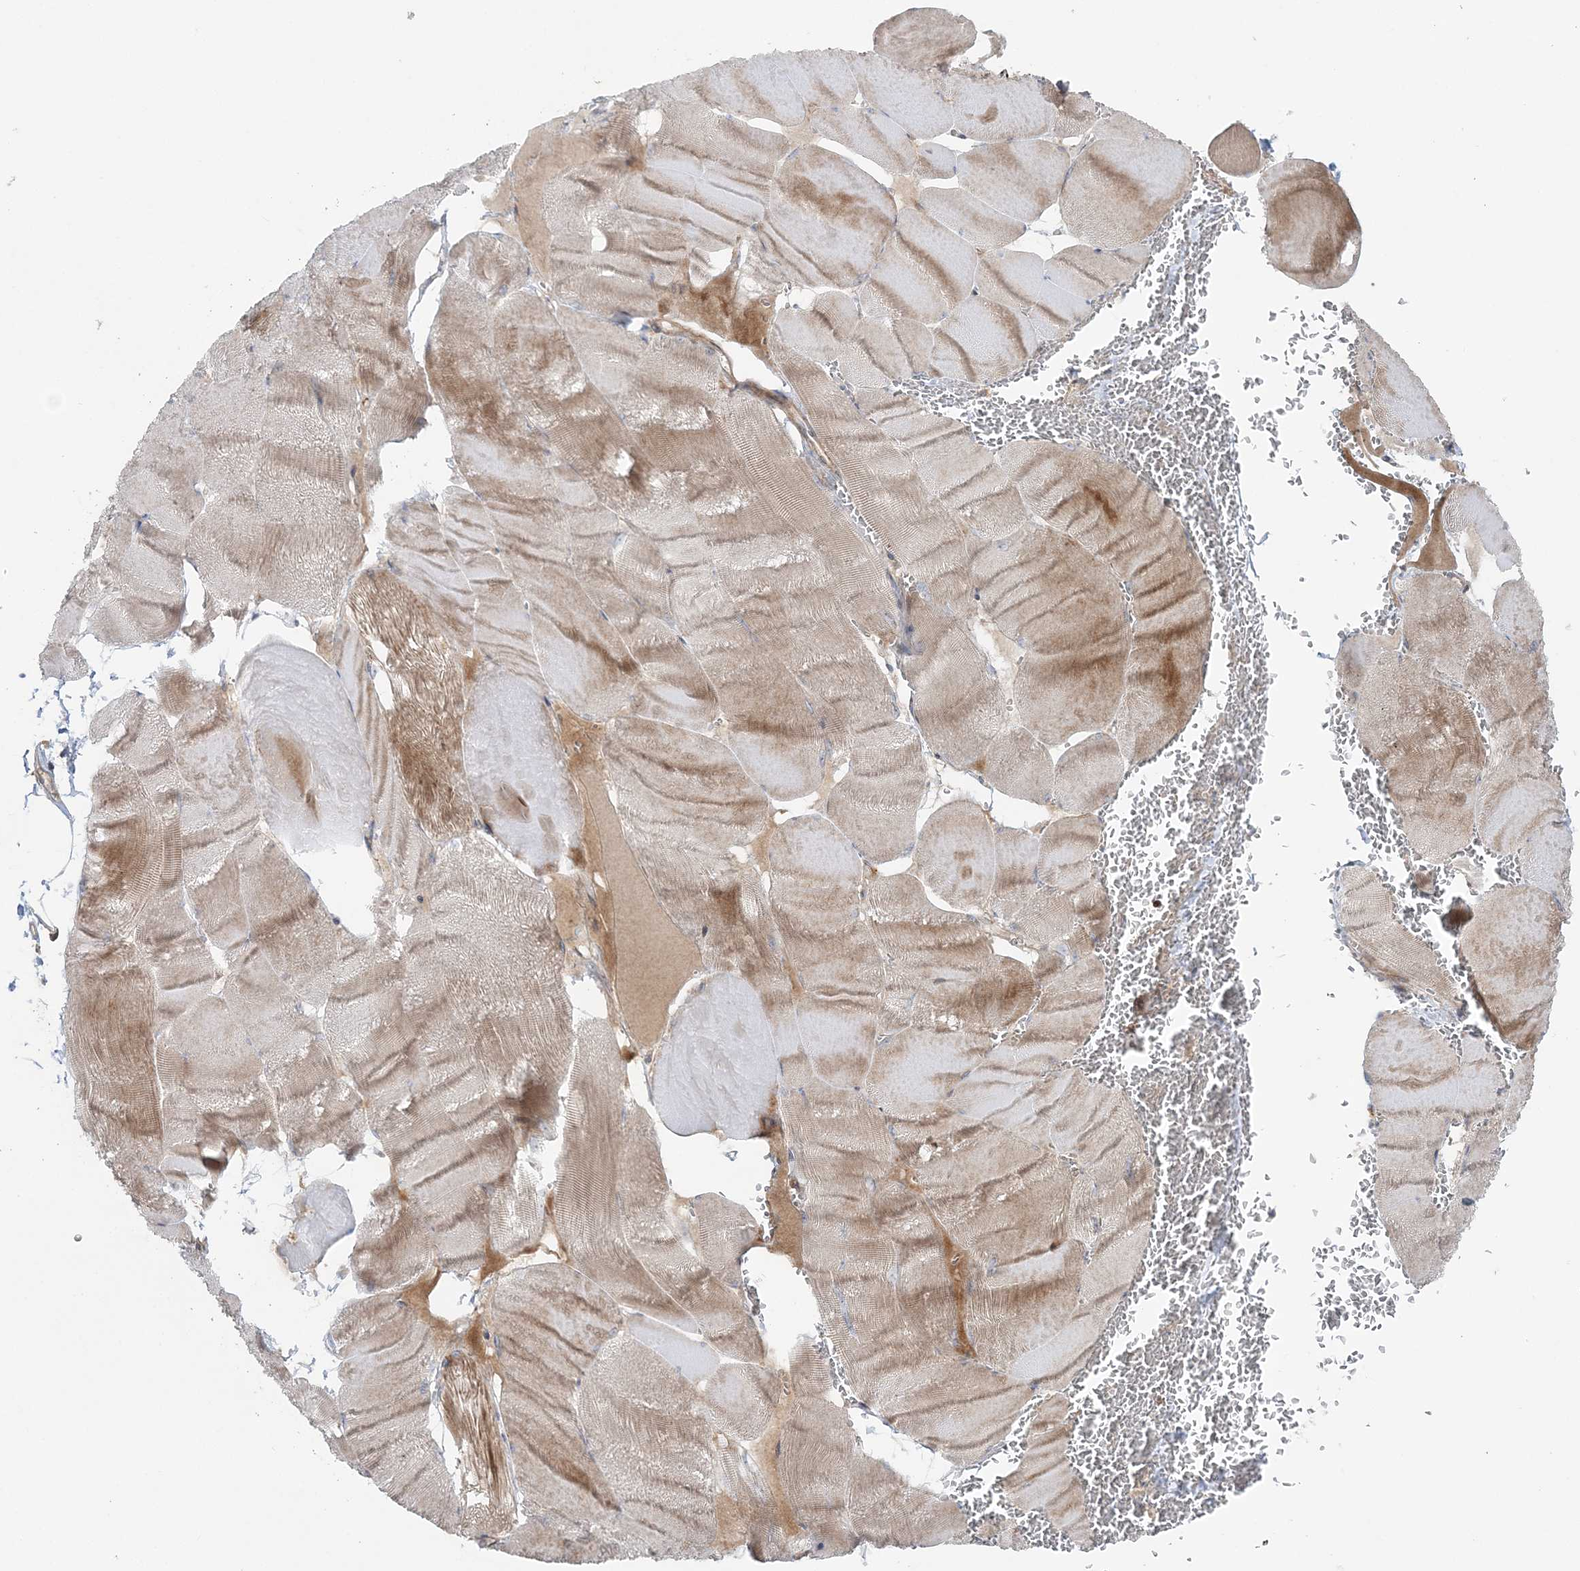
{"staining": {"intensity": "moderate", "quantity": ">75%", "location": "cytoplasmic/membranous"}, "tissue": "skeletal muscle", "cell_type": "Myocytes", "image_type": "normal", "snomed": [{"axis": "morphology", "description": "Normal tissue, NOS"}, {"axis": "morphology", "description": "Basal cell carcinoma"}, {"axis": "topography", "description": "Skeletal muscle"}], "caption": "This image shows IHC staining of normal skeletal muscle, with medium moderate cytoplasmic/membranous expression in about >75% of myocytes.", "gene": "MOCS2", "patient": {"sex": "female", "age": 64}}